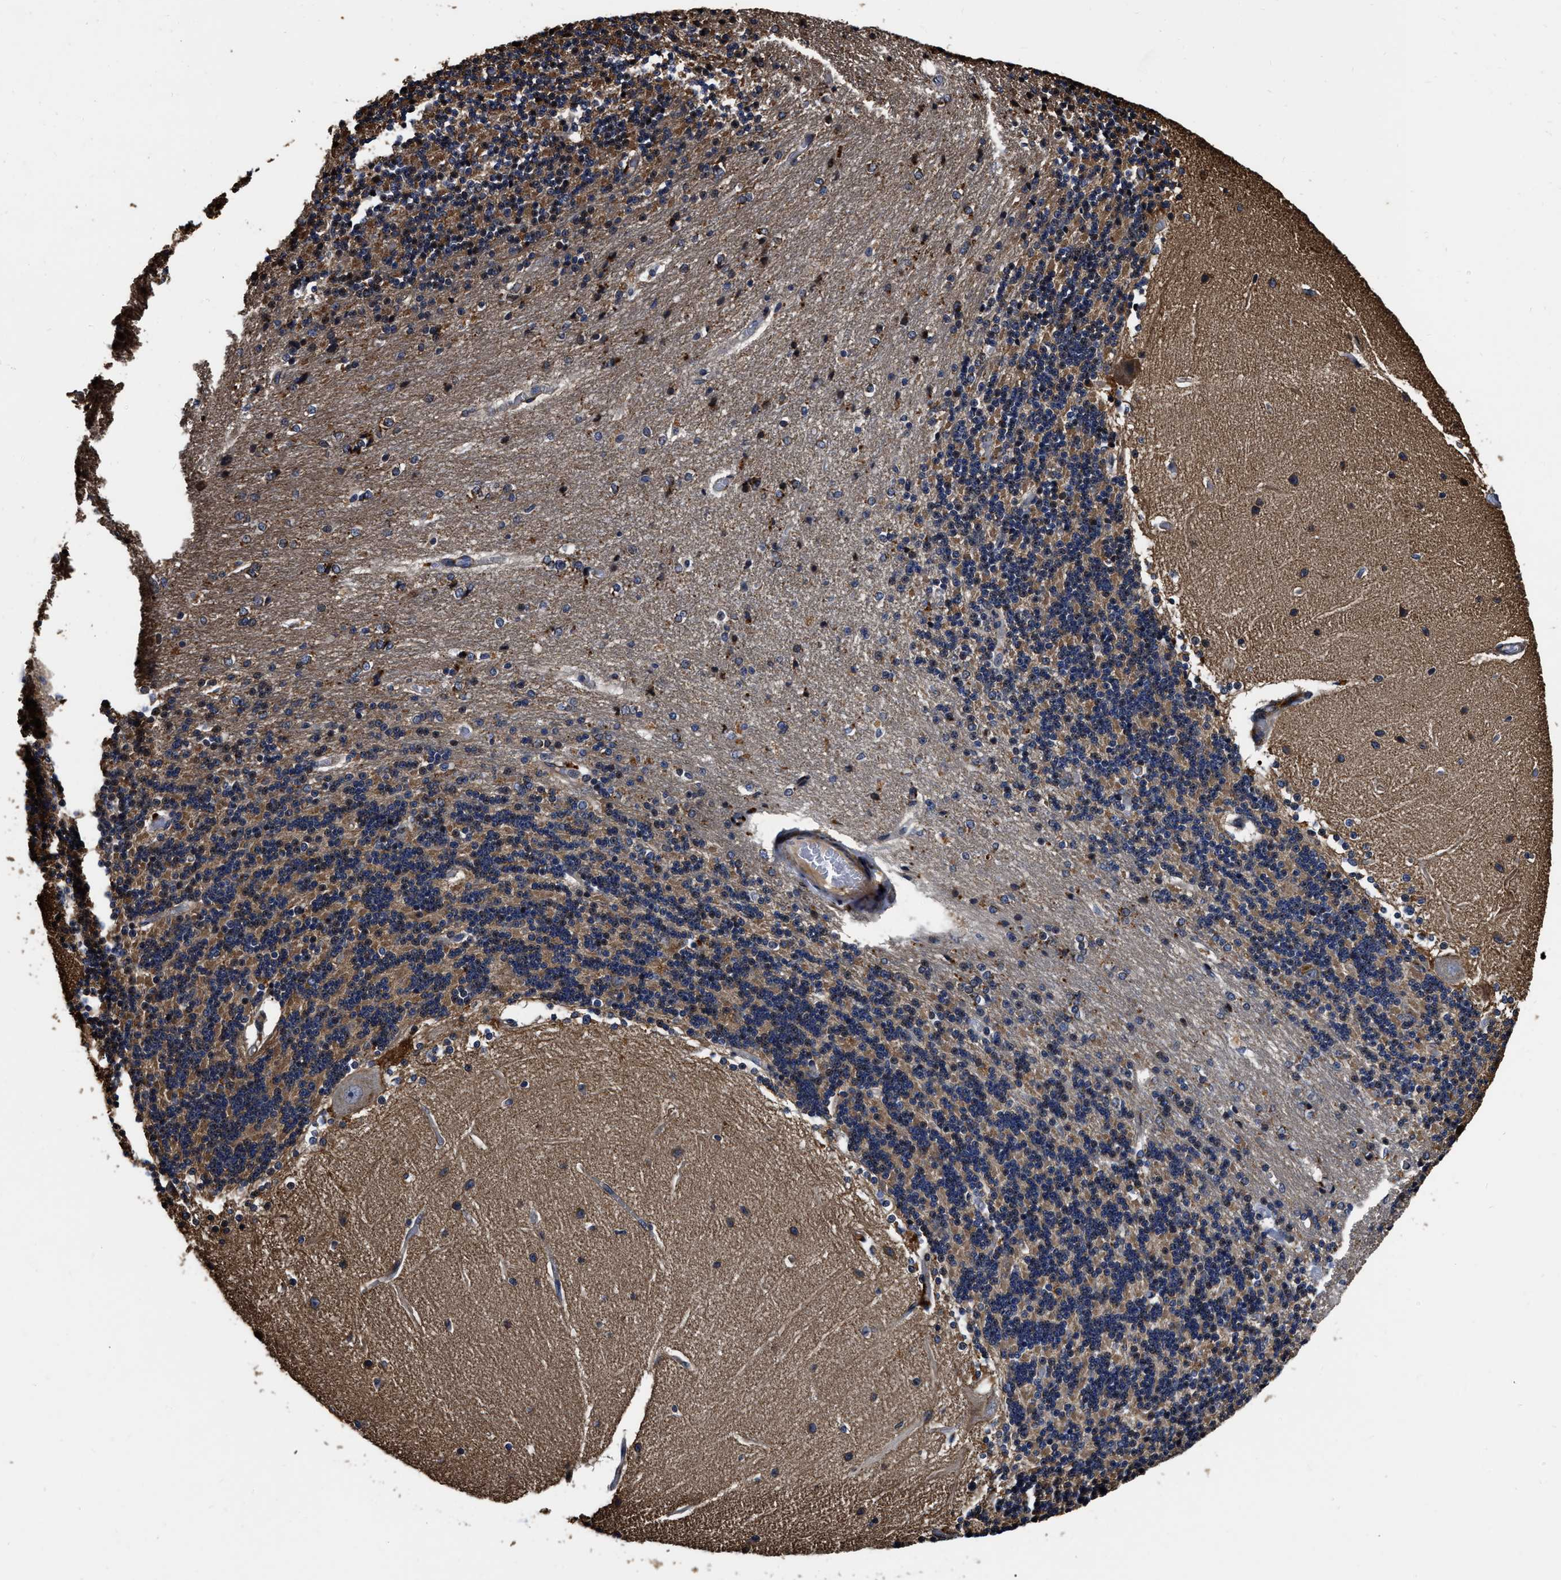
{"staining": {"intensity": "strong", "quantity": "25%-75%", "location": "cytoplasmic/membranous"}, "tissue": "cerebellum", "cell_type": "Cells in granular layer", "image_type": "normal", "snomed": [{"axis": "morphology", "description": "Normal tissue, NOS"}, {"axis": "topography", "description": "Cerebellum"}], "caption": "An image of human cerebellum stained for a protein shows strong cytoplasmic/membranous brown staining in cells in granular layer. Nuclei are stained in blue.", "gene": "ABCG8", "patient": {"sex": "female", "age": 54}}